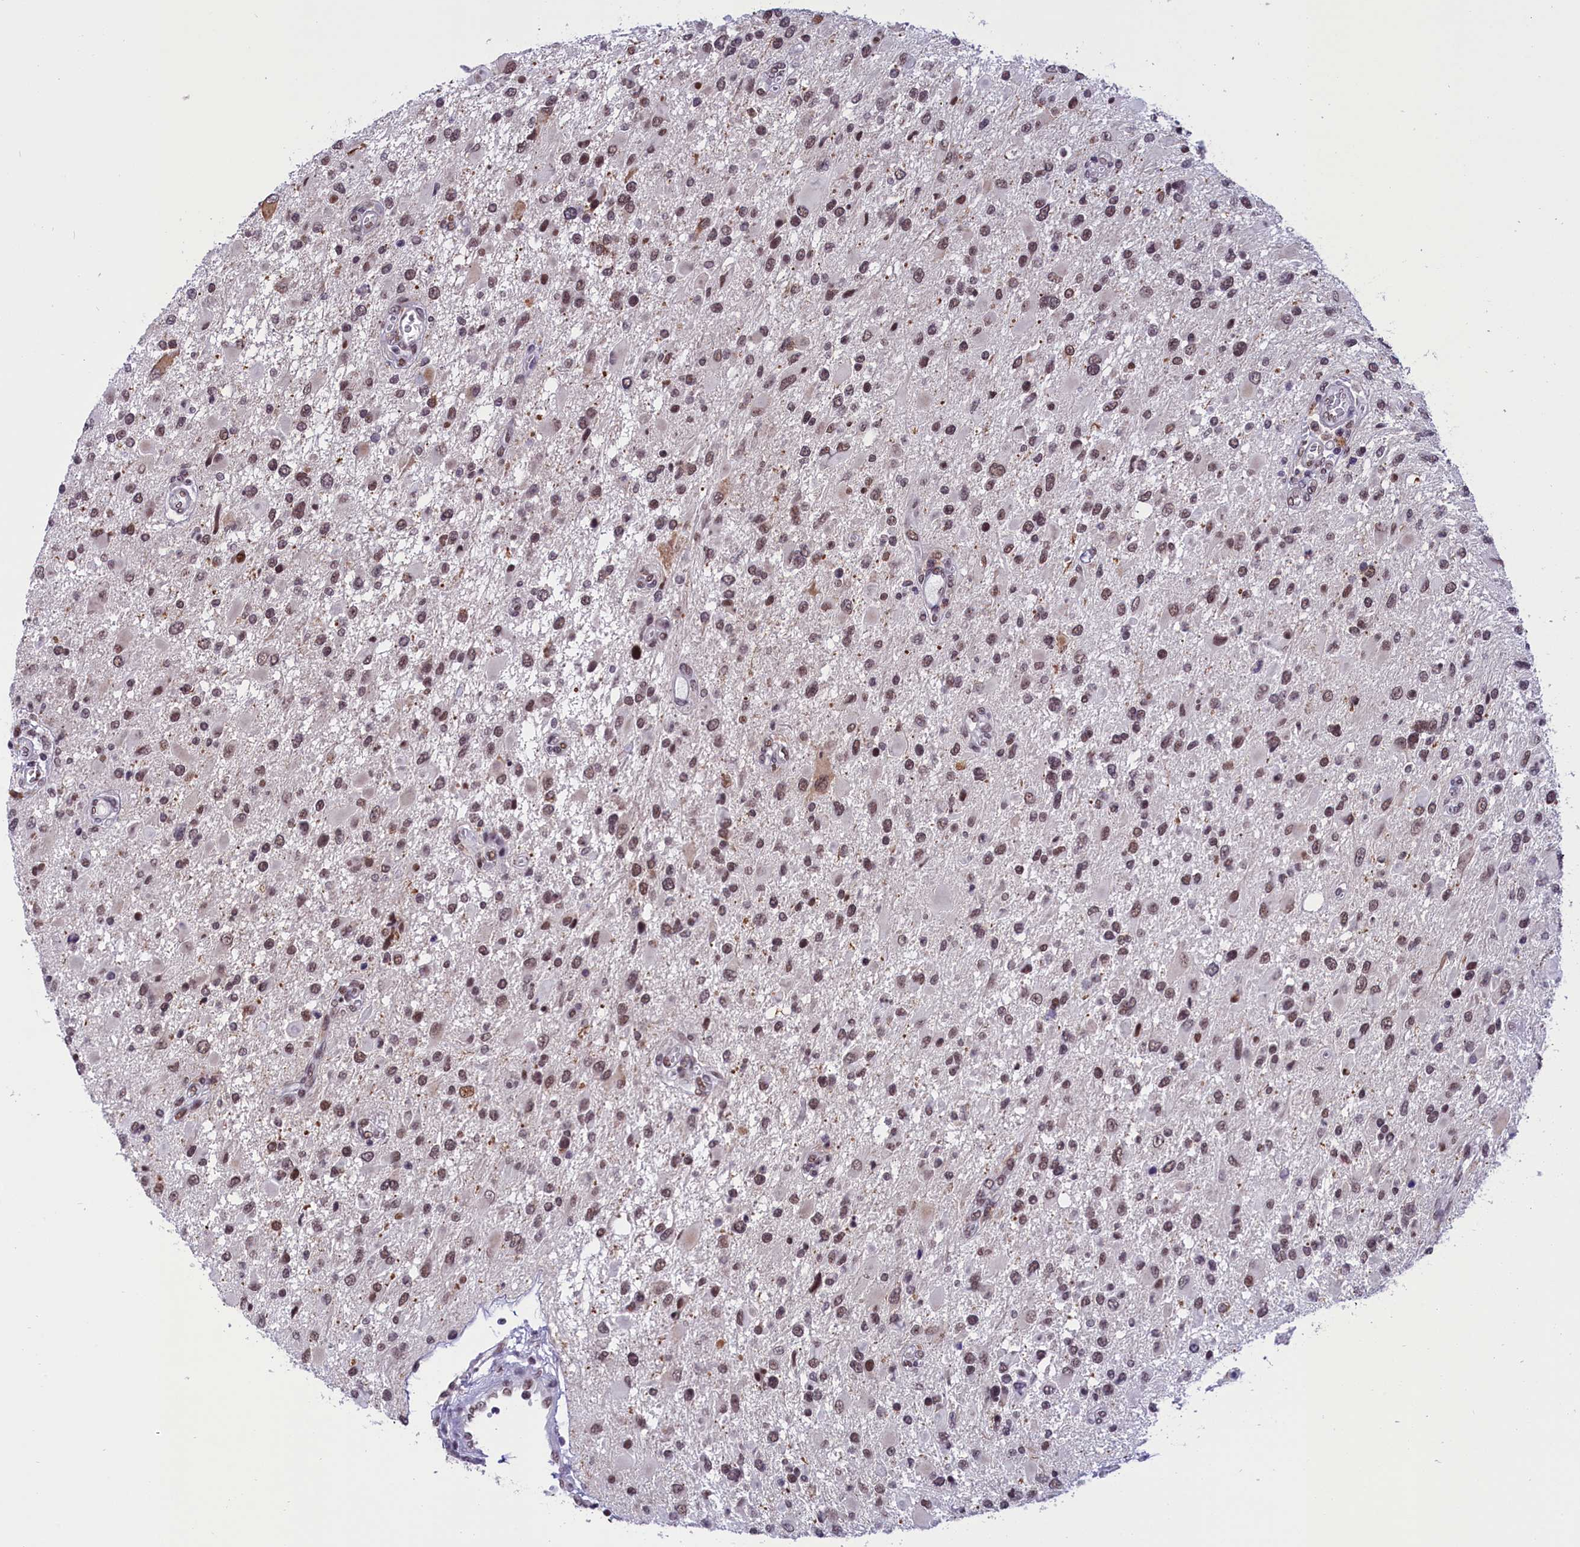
{"staining": {"intensity": "moderate", "quantity": ">75%", "location": "nuclear"}, "tissue": "glioma", "cell_type": "Tumor cells", "image_type": "cancer", "snomed": [{"axis": "morphology", "description": "Glioma, malignant, High grade"}, {"axis": "topography", "description": "Brain"}], "caption": "Immunohistochemistry photomicrograph of neoplastic tissue: human glioma stained using immunohistochemistry demonstrates medium levels of moderate protein expression localized specifically in the nuclear of tumor cells, appearing as a nuclear brown color.", "gene": "CDYL2", "patient": {"sex": "male", "age": 53}}